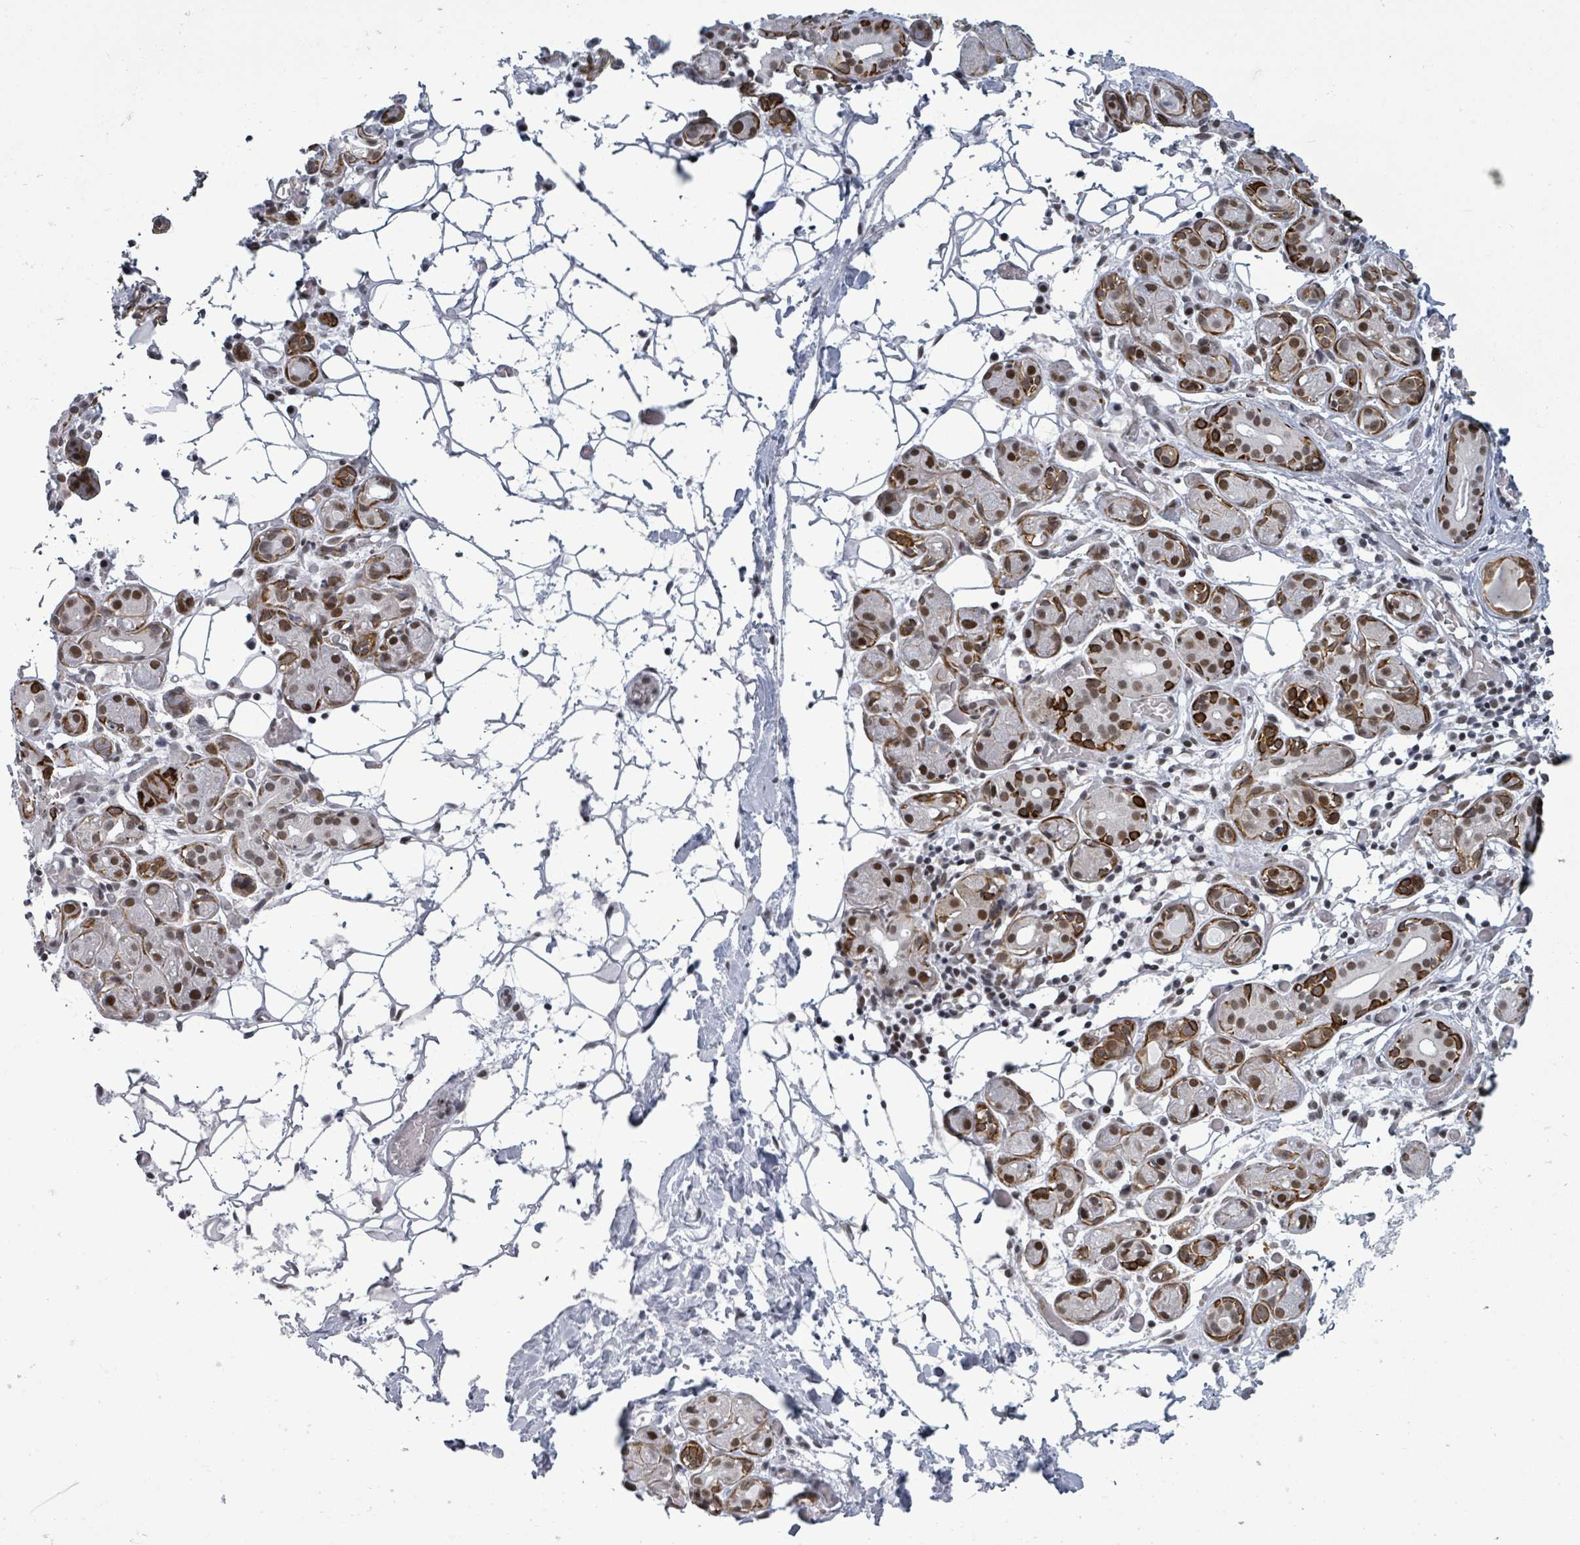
{"staining": {"intensity": "moderate", "quantity": "25%-75%", "location": "cytoplasmic/membranous,nuclear"}, "tissue": "salivary gland", "cell_type": "Glandular cells", "image_type": "normal", "snomed": [{"axis": "morphology", "description": "Normal tissue, NOS"}, {"axis": "topography", "description": "Salivary gland"}], "caption": "Immunohistochemistry micrograph of unremarkable salivary gland stained for a protein (brown), which shows medium levels of moderate cytoplasmic/membranous,nuclear positivity in about 25%-75% of glandular cells.", "gene": "BIVM", "patient": {"sex": "male", "age": 82}}